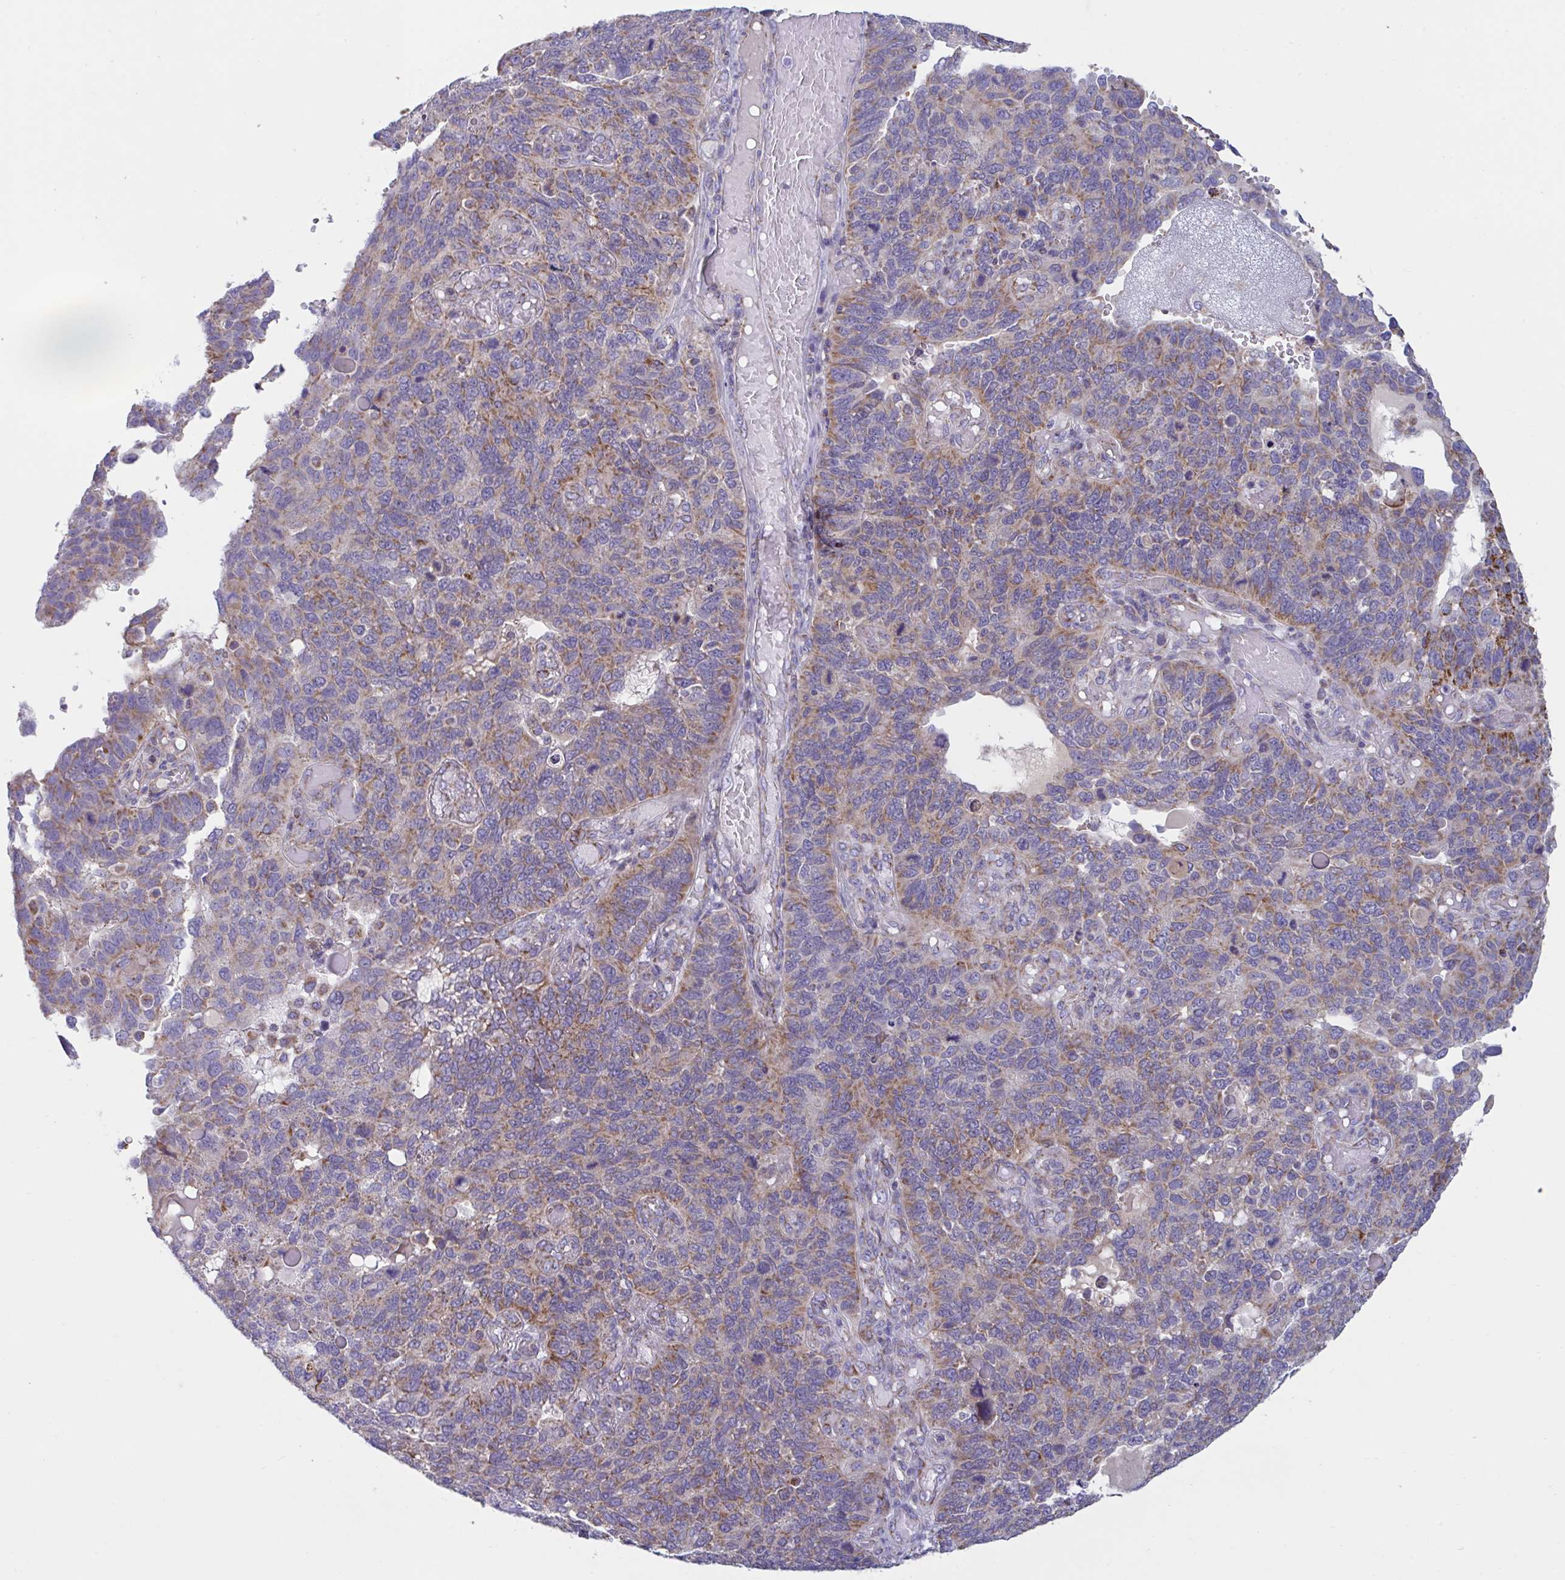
{"staining": {"intensity": "moderate", "quantity": ">75%", "location": "cytoplasmic/membranous"}, "tissue": "endometrial cancer", "cell_type": "Tumor cells", "image_type": "cancer", "snomed": [{"axis": "morphology", "description": "Adenocarcinoma, NOS"}, {"axis": "topography", "description": "Endometrium"}], "caption": "Brown immunohistochemical staining in human adenocarcinoma (endometrial) displays moderate cytoplasmic/membranous expression in approximately >75% of tumor cells.", "gene": "BCAT2", "patient": {"sex": "female", "age": 66}}